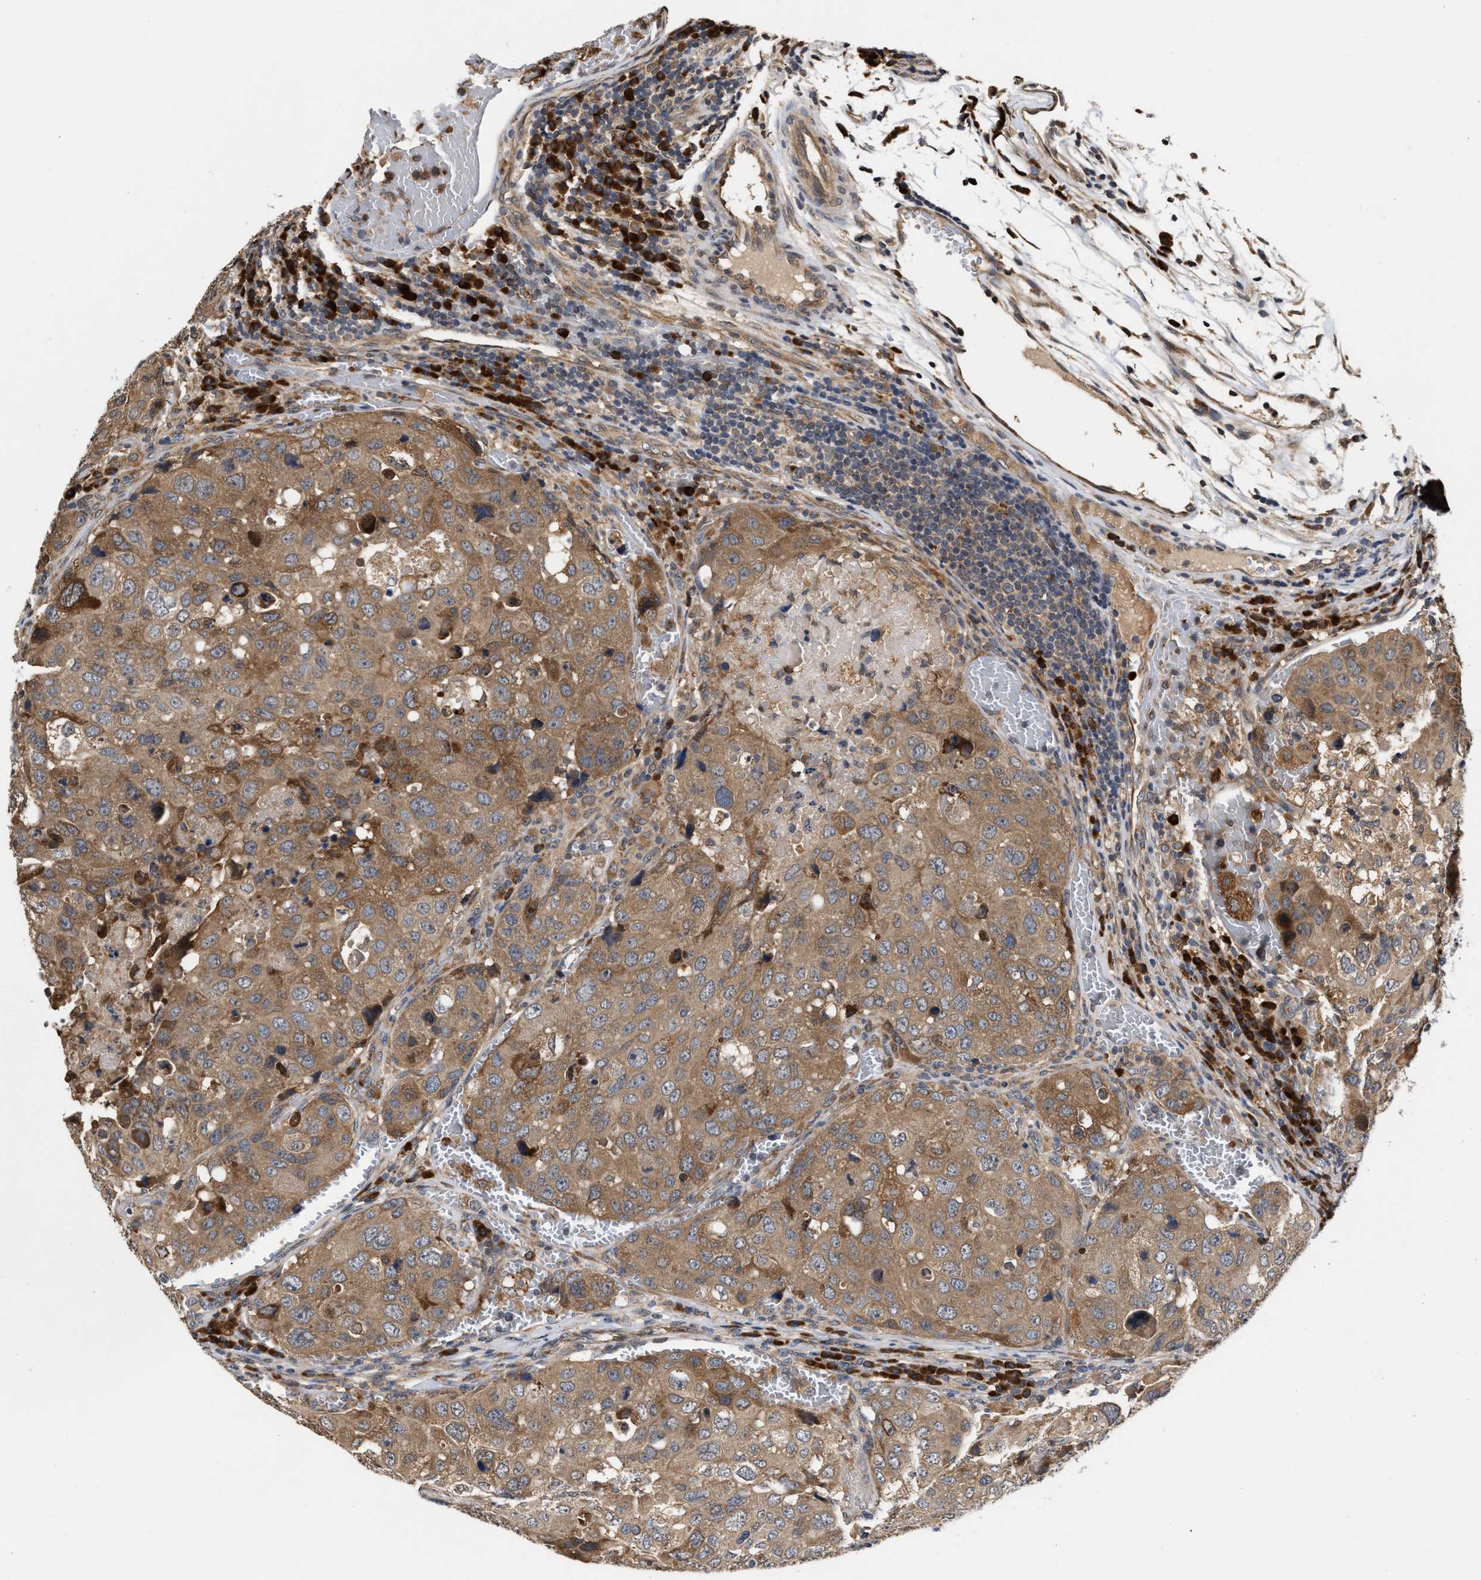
{"staining": {"intensity": "moderate", "quantity": ">75%", "location": "cytoplasmic/membranous"}, "tissue": "urothelial cancer", "cell_type": "Tumor cells", "image_type": "cancer", "snomed": [{"axis": "morphology", "description": "Urothelial carcinoma, High grade"}, {"axis": "topography", "description": "Lymph node"}, {"axis": "topography", "description": "Urinary bladder"}], "caption": "The immunohistochemical stain labels moderate cytoplasmic/membranous staining in tumor cells of high-grade urothelial carcinoma tissue.", "gene": "SAR1A", "patient": {"sex": "male", "age": 51}}